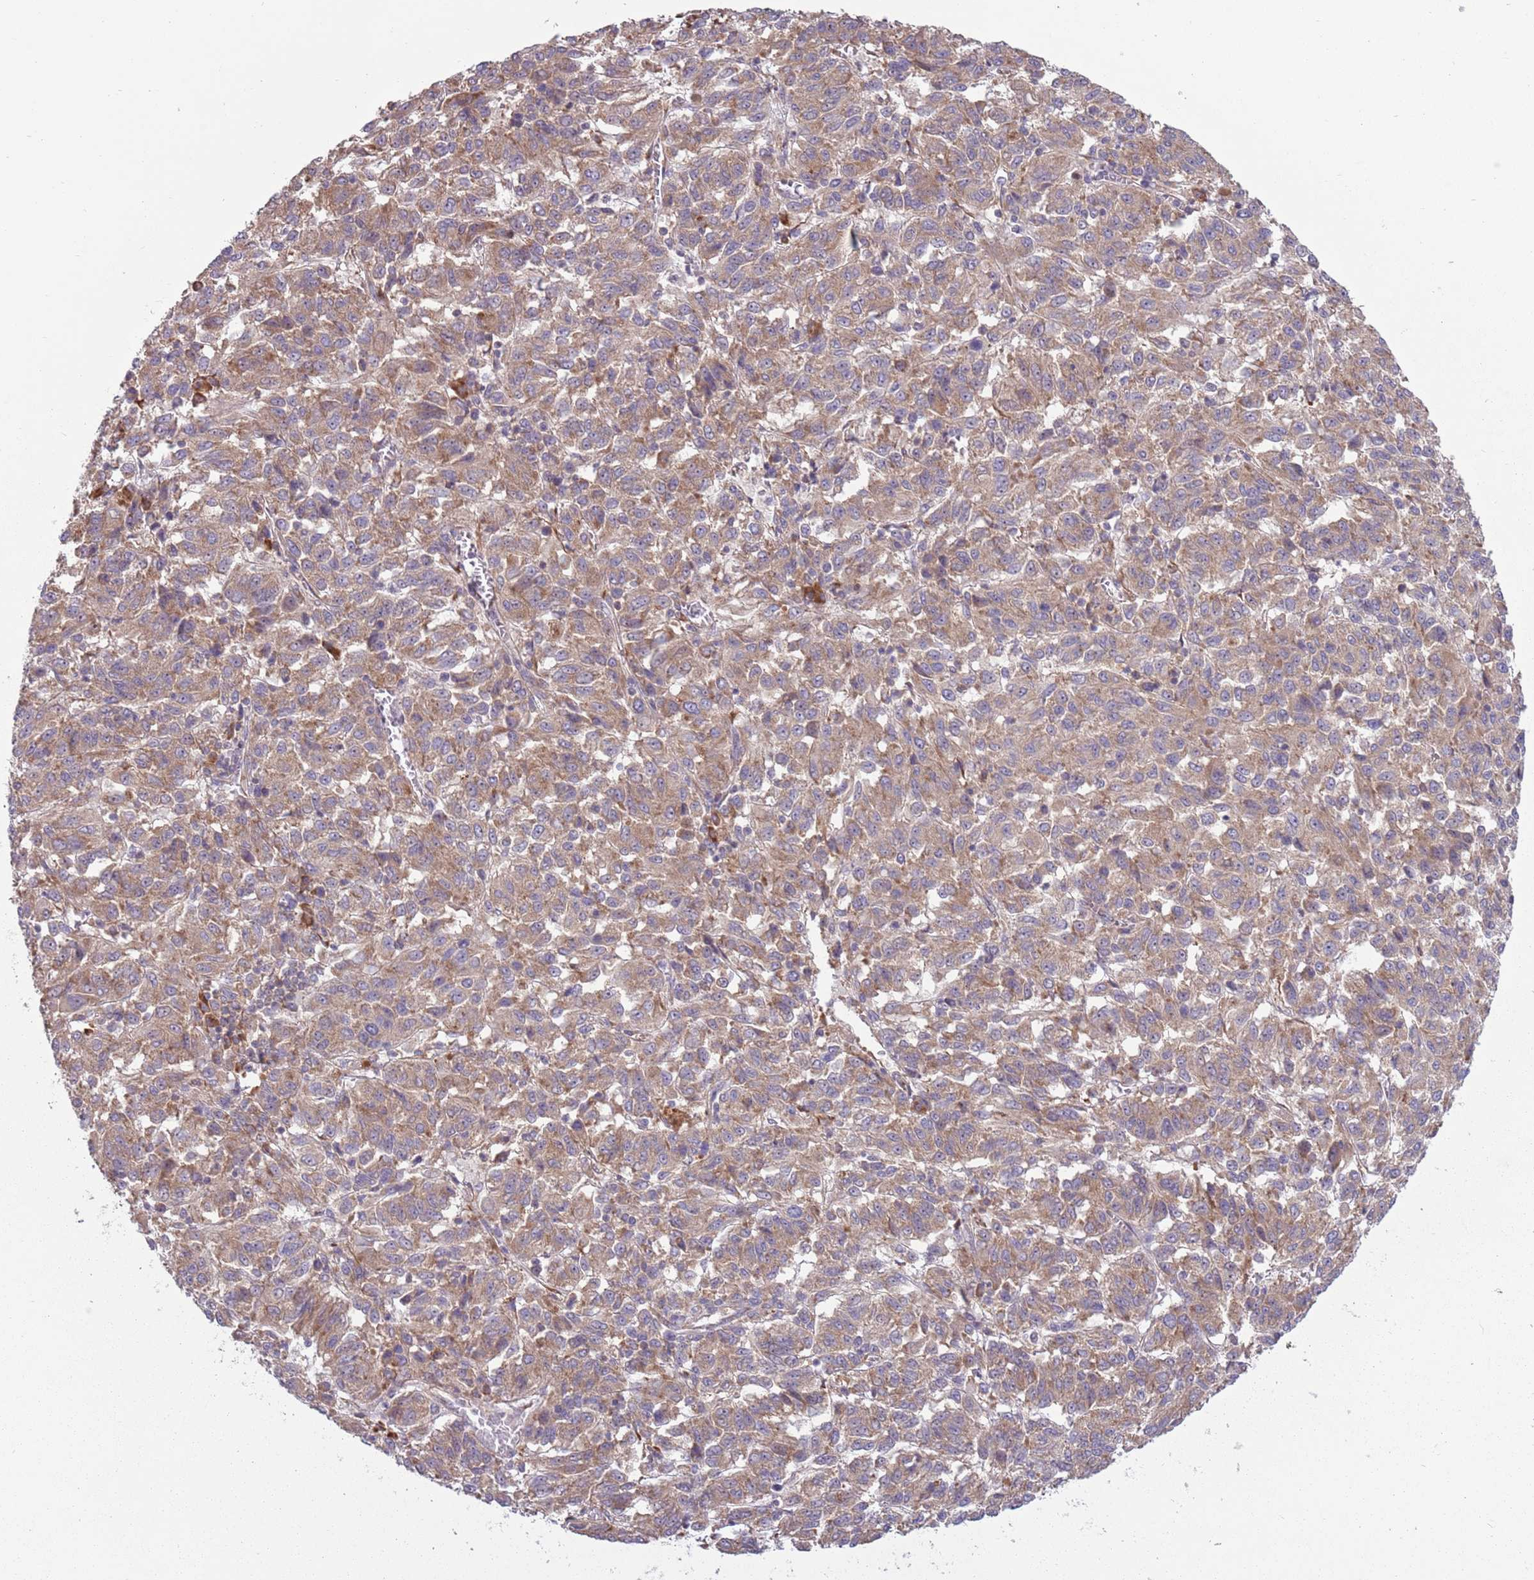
{"staining": {"intensity": "moderate", "quantity": ">75%", "location": "cytoplasmic/membranous"}, "tissue": "melanoma", "cell_type": "Tumor cells", "image_type": "cancer", "snomed": [{"axis": "morphology", "description": "Malignant melanoma, Metastatic site"}, {"axis": "topography", "description": "Lung"}], "caption": "Human malignant melanoma (metastatic site) stained with a protein marker reveals moderate staining in tumor cells.", "gene": "RPL17-C18orf32", "patient": {"sex": "male", "age": 64}}